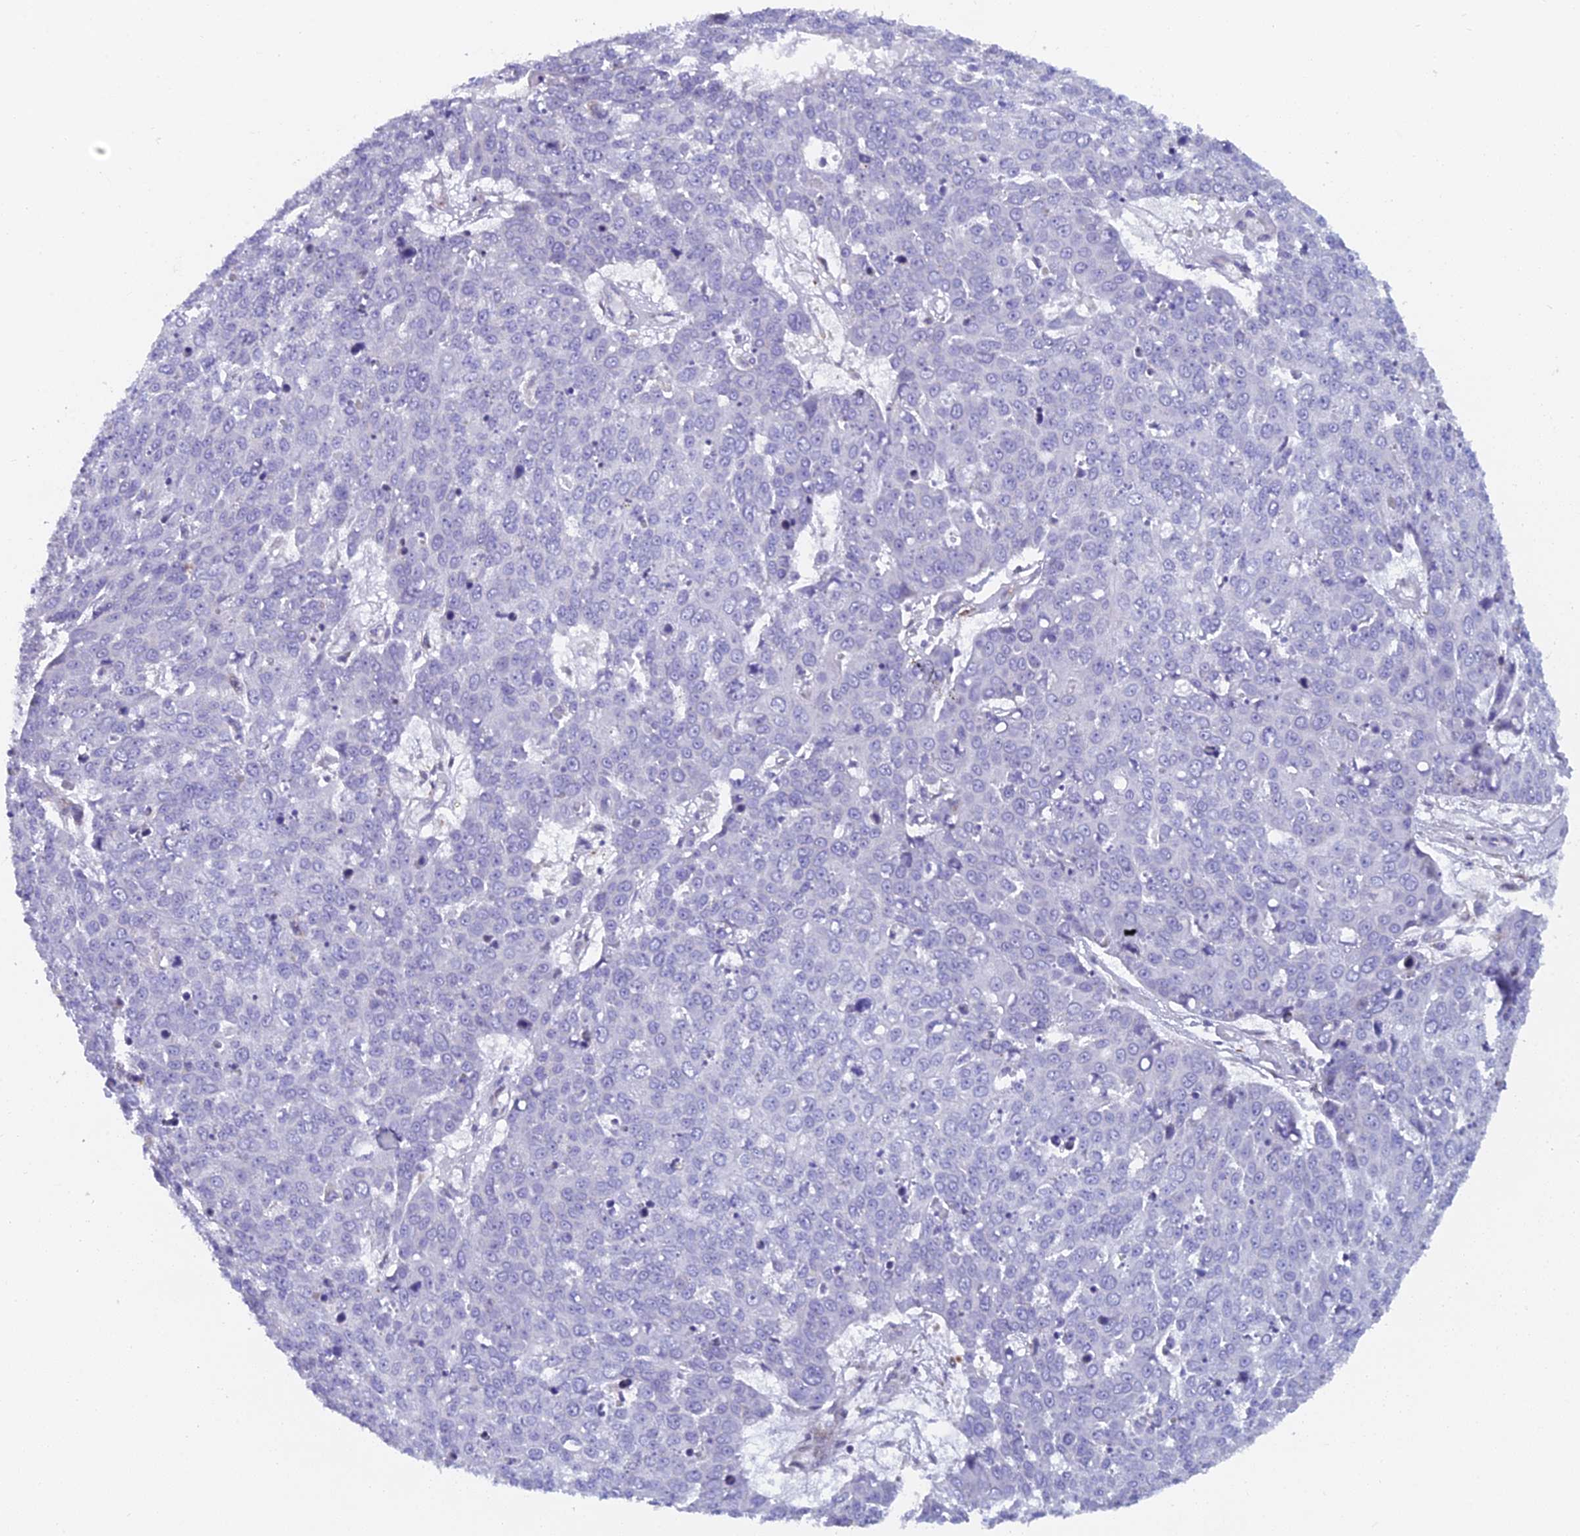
{"staining": {"intensity": "negative", "quantity": "none", "location": "none"}, "tissue": "skin cancer", "cell_type": "Tumor cells", "image_type": "cancer", "snomed": [{"axis": "morphology", "description": "Normal tissue, NOS"}, {"axis": "morphology", "description": "Squamous cell carcinoma, NOS"}, {"axis": "topography", "description": "Skin"}], "caption": "The micrograph demonstrates no staining of tumor cells in skin cancer (squamous cell carcinoma).", "gene": "B9D2", "patient": {"sex": "male", "age": 72}}